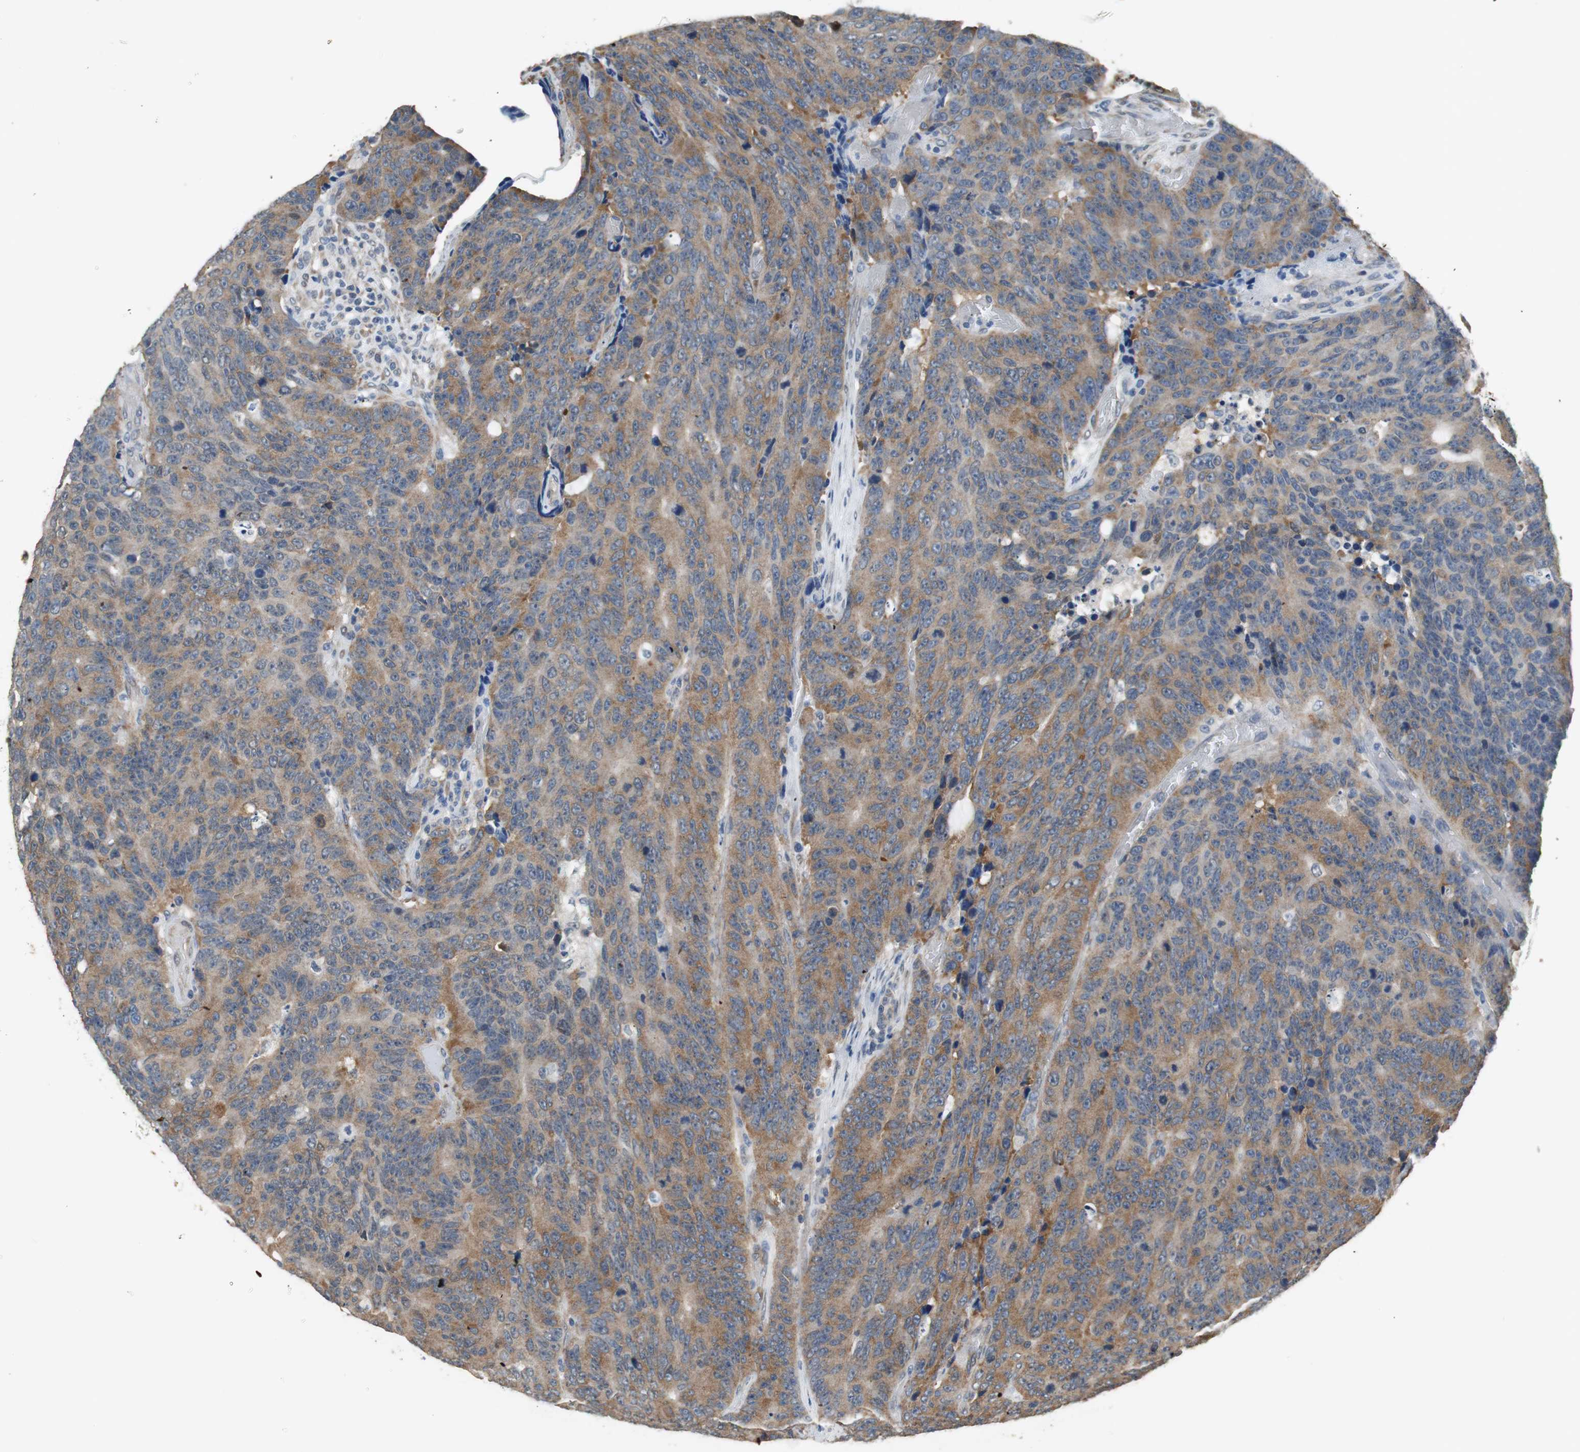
{"staining": {"intensity": "moderate", "quantity": ">75%", "location": "cytoplasmic/membranous"}, "tissue": "colorectal cancer", "cell_type": "Tumor cells", "image_type": "cancer", "snomed": [{"axis": "morphology", "description": "Adenocarcinoma, NOS"}, {"axis": "topography", "description": "Colon"}], "caption": "Protein staining of colorectal cancer tissue exhibits moderate cytoplasmic/membranous positivity in approximately >75% of tumor cells. Immunohistochemistry stains the protein in brown and the nuclei are stained blue.", "gene": "UBQLN2", "patient": {"sex": "female", "age": 86}}